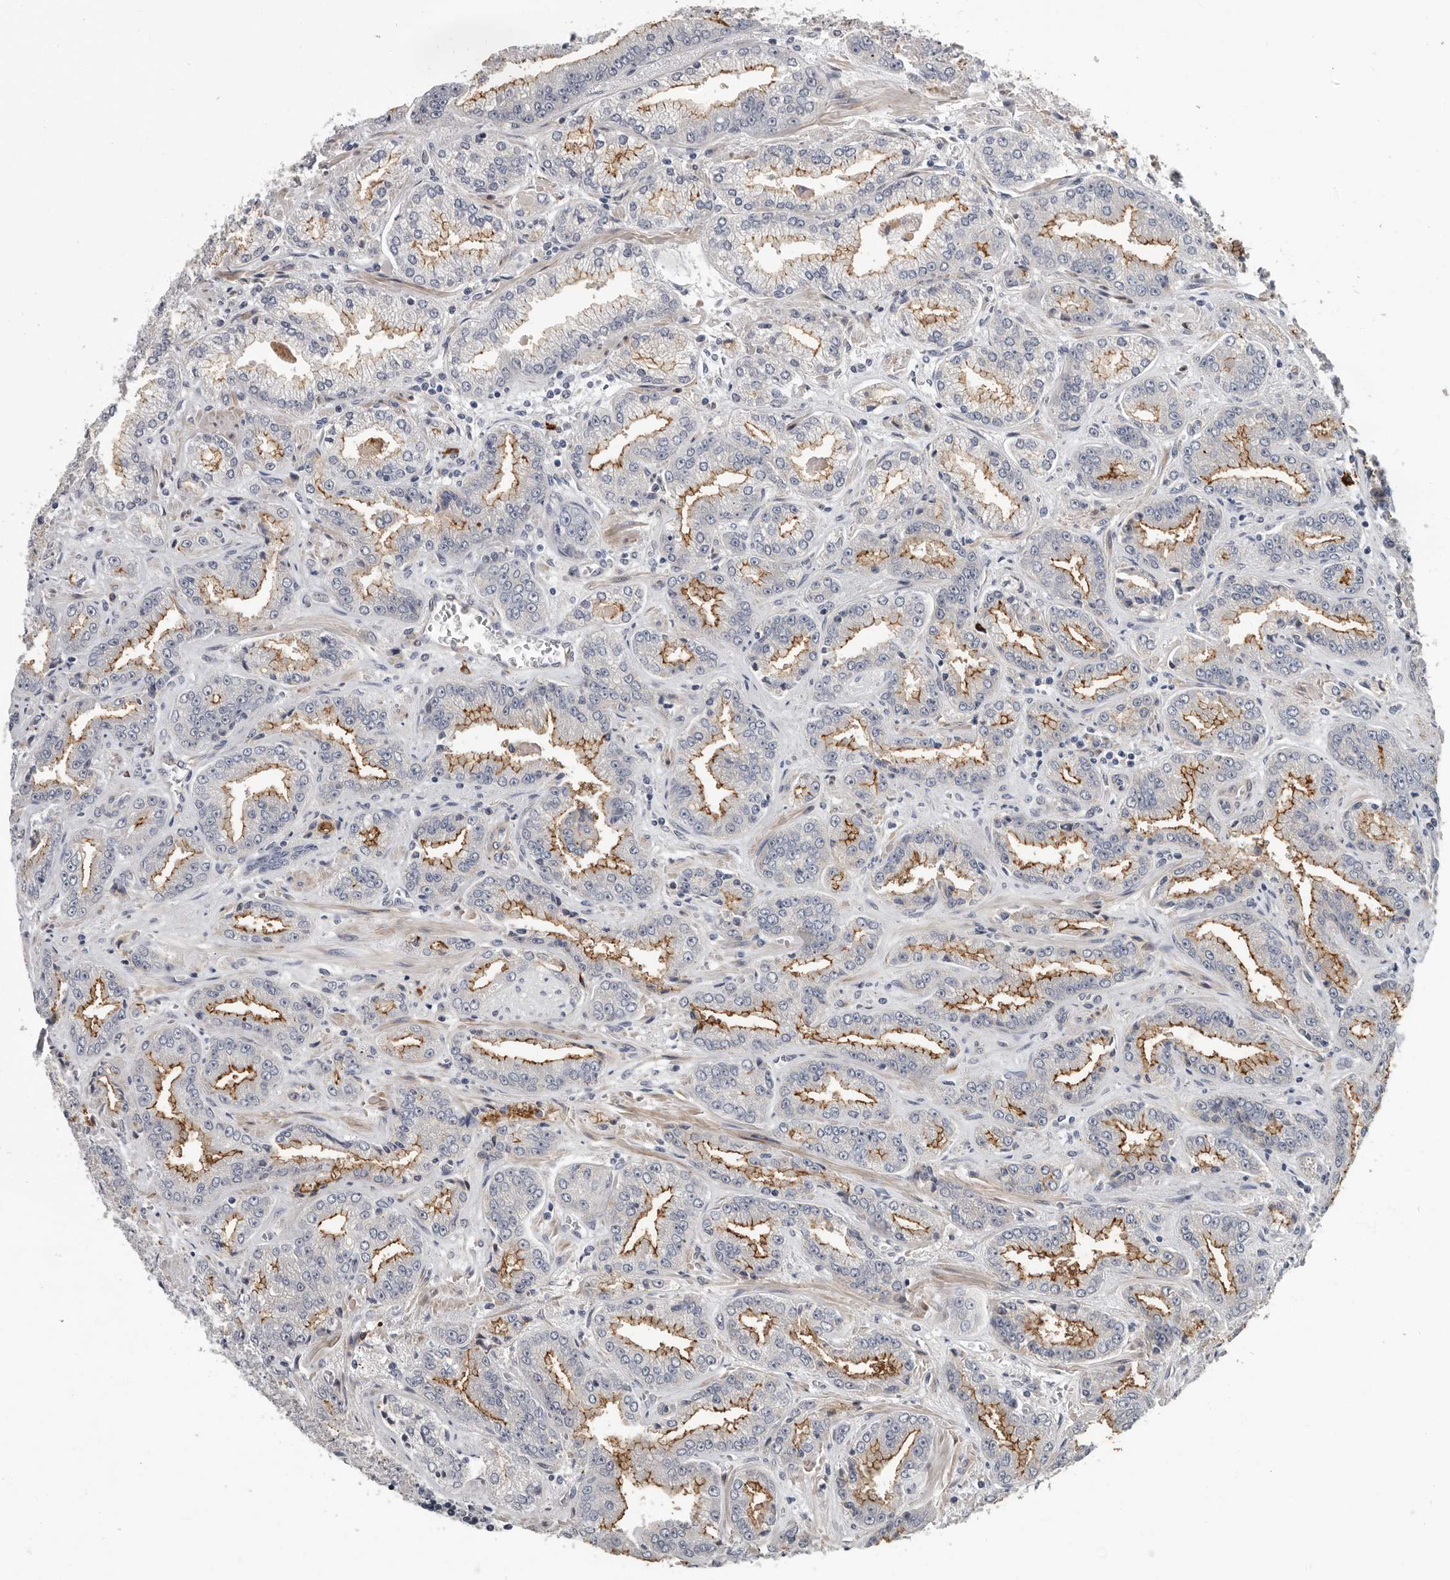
{"staining": {"intensity": "moderate", "quantity": "25%-75%", "location": "cytoplasmic/membranous"}, "tissue": "prostate cancer", "cell_type": "Tumor cells", "image_type": "cancer", "snomed": [{"axis": "morphology", "description": "Adenocarcinoma, High grade"}, {"axis": "topography", "description": "Prostate"}], "caption": "The histopathology image exhibits staining of prostate cancer, revealing moderate cytoplasmic/membranous protein positivity (brown color) within tumor cells. Using DAB (3,3'-diaminobenzidine) (brown) and hematoxylin (blue) stains, captured at high magnification using brightfield microscopy.", "gene": "ATXN3L", "patient": {"sex": "male", "age": 71}}